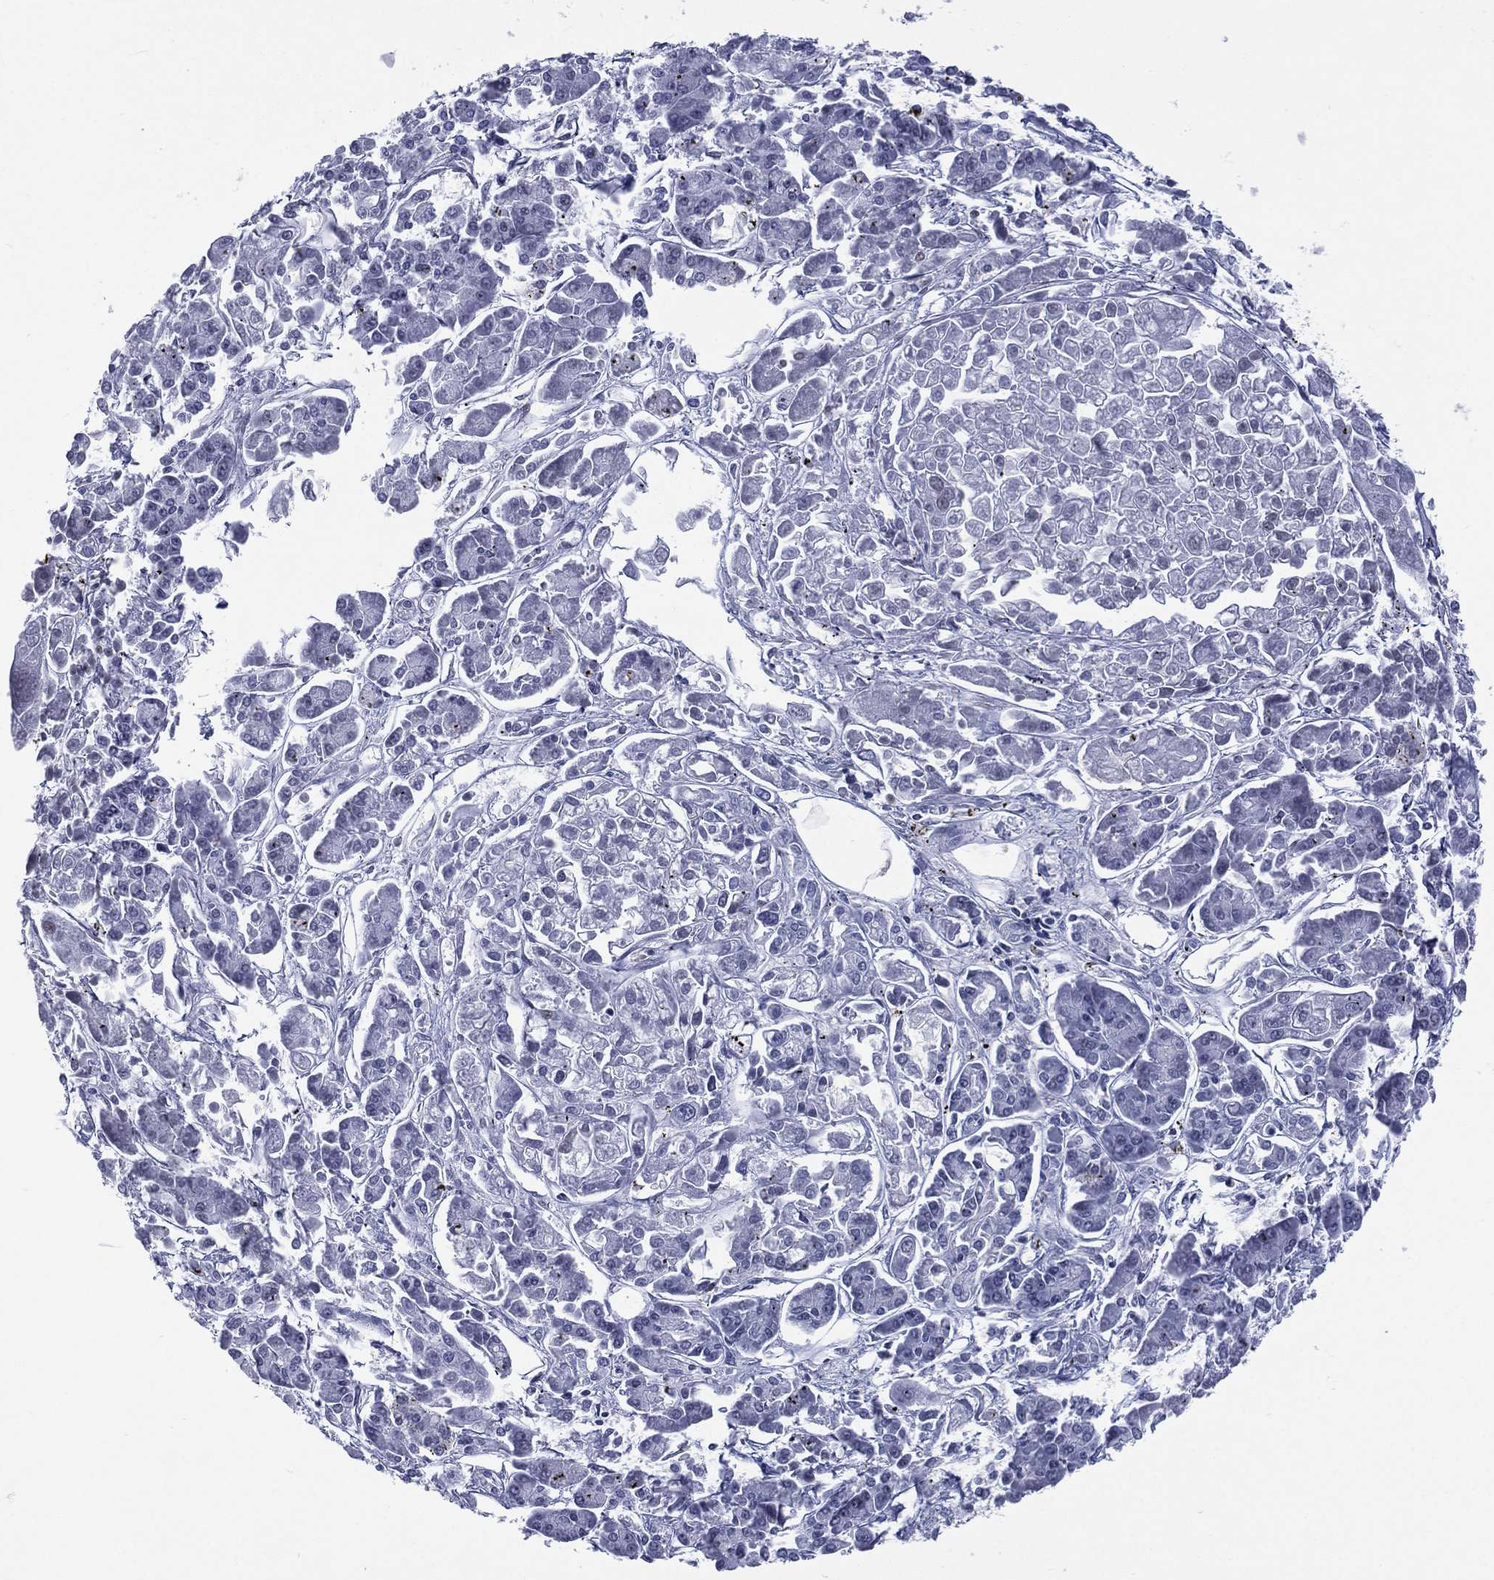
{"staining": {"intensity": "negative", "quantity": "none", "location": "none"}, "tissue": "pancreatic cancer", "cell_type": "Tumor cells", "image_type": "cancer", "snomed": [{"axis": "morphology", "description": "Adenocarcinoma, NOS"}, {"axis": "topography", "description": "Pancreas"}], "caption": "Tumor cells are negative for protein expression in human adenocarcinoma (pancreatic).", "gene": "SSX1", "patient": {"sex": "male", "age": 85}}